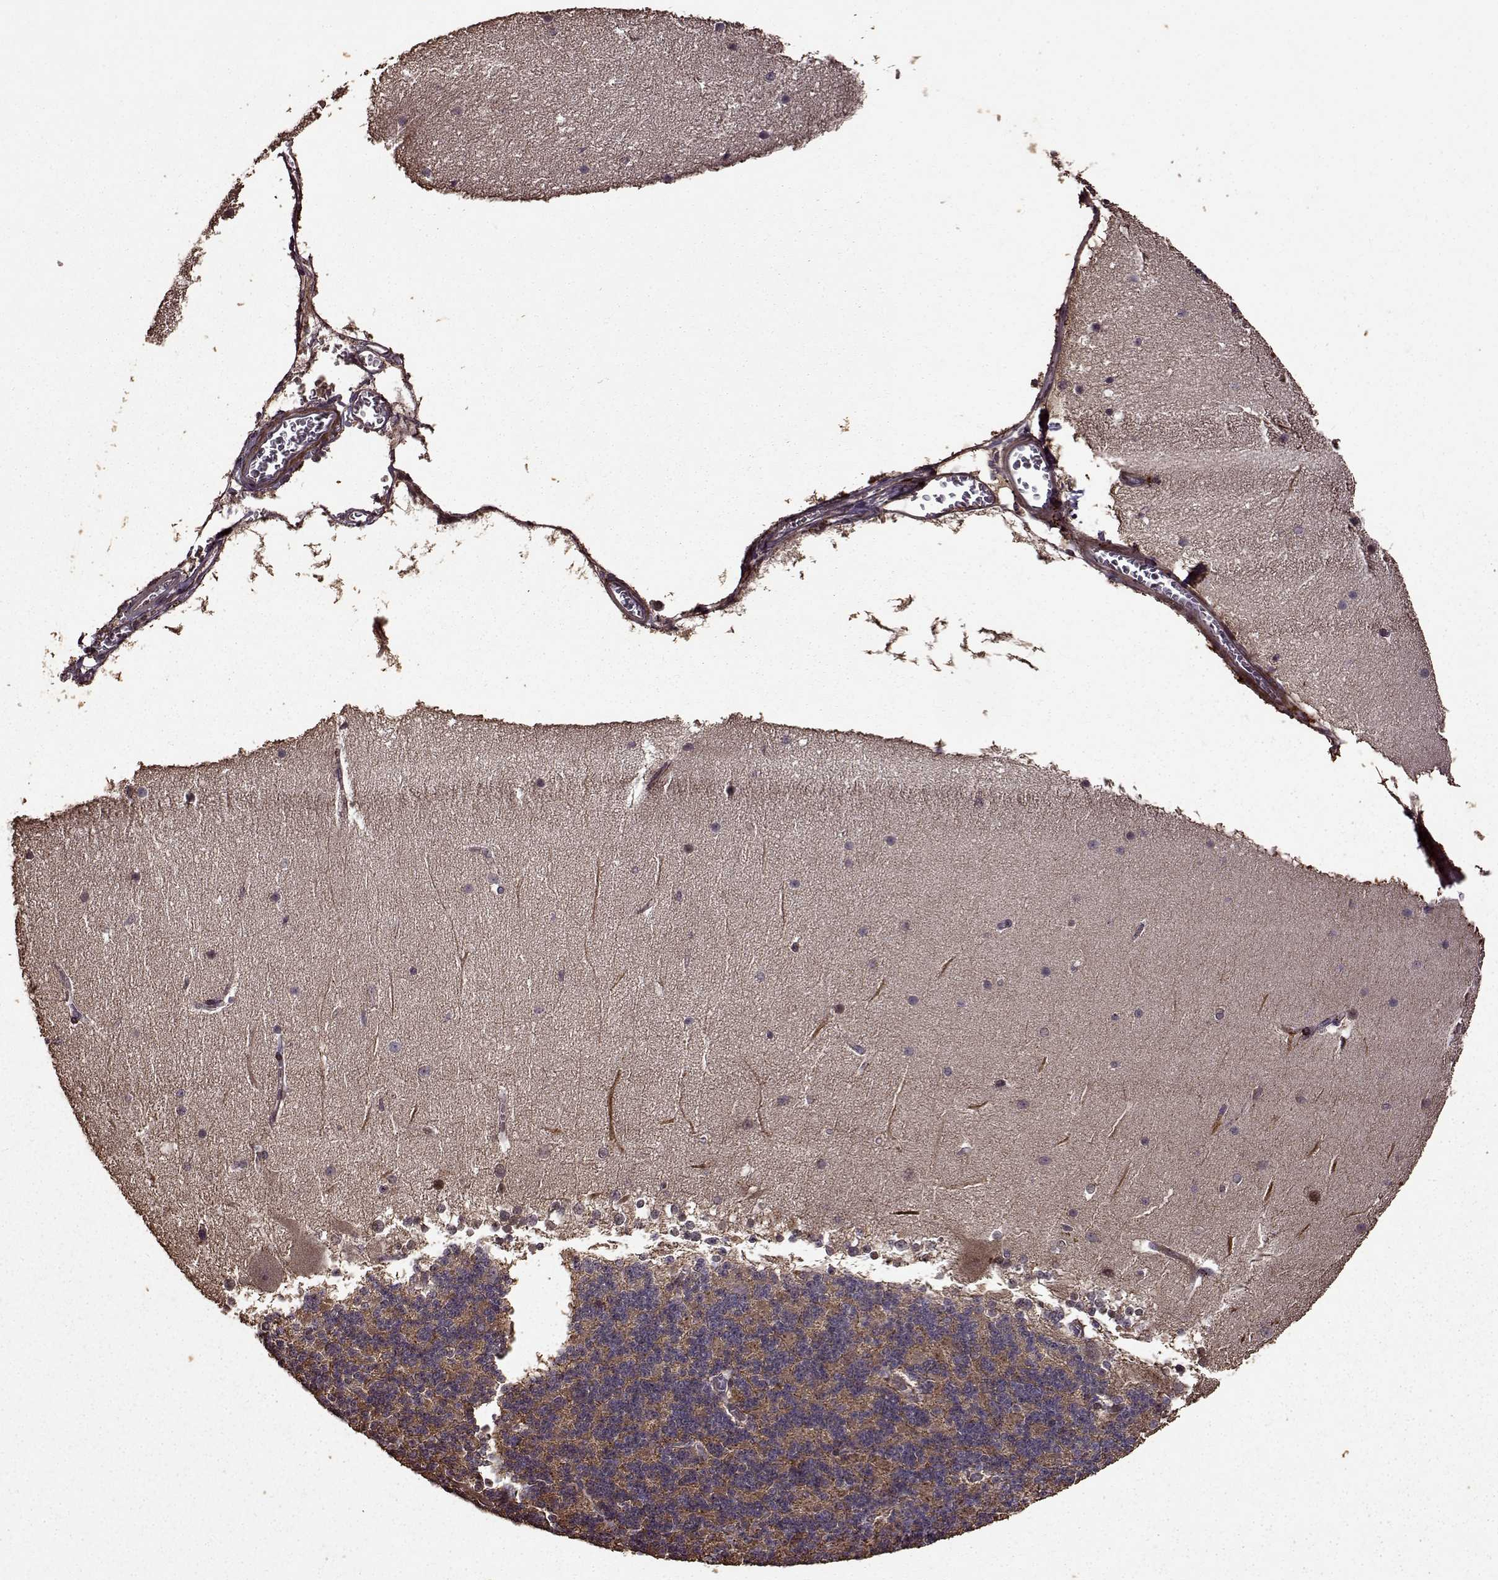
{"staining": {"intensity": "moderate", "quantity": "25%-75%", "location": "cytoplasmic/membranous"}, "tissue": "cerebellum", "cell_type": "Cells in granular layer", "image_type": "normal", "snomed": [{"axis": "morphology", "description": "Normal tissue, NOS"}, {"axis": "topography", "description": "Cerebellum"}], "caption": "High-magnification brightfield microscopy of normal cerebellum stained with DAB (brown) and counterstained with hematoxylin (blue). cells in granular layer exhibit moderate cytoplasmic/membranous staining is identified in about25%-75% of cells.", "gene": "FBXW11", "patient": {"sex": "female", "age": 19}}